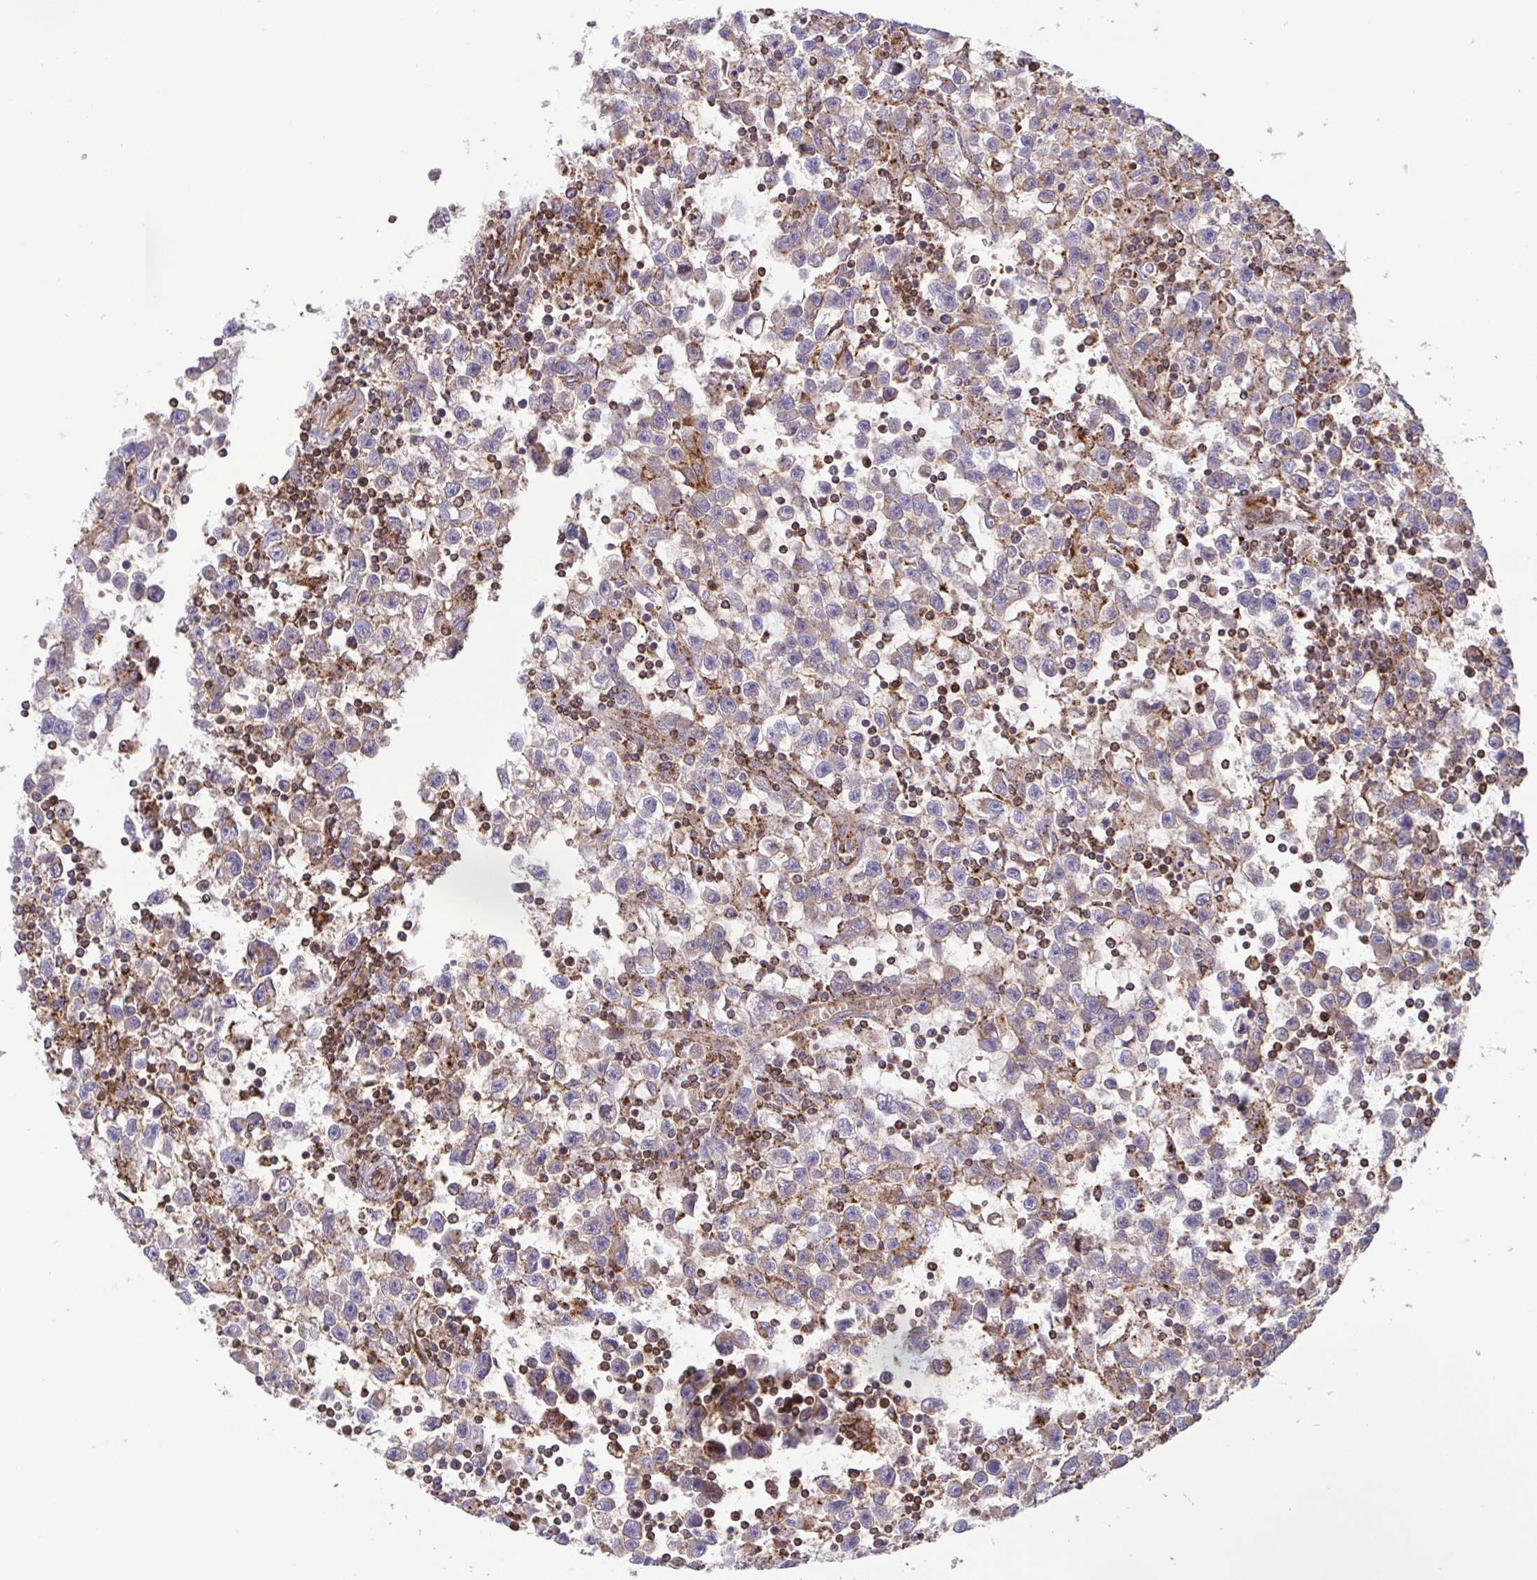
{"staining": {"intensity": "weak", "quantity": "25%-75%", "location": "cytoplasmic/membranous"}, "tissue": "testis cancer", "cell_type": "Tumor cells", "image_type": "cancer", "snomed": [{"axis": "morphology", "description": "Seminoma, NOS"}, {"axis": "topography", "description": "Testis"}], "caption": "IHC staining of seminoma (testis), which reveals low levels of weak cytoplasmic/membranous staining in about 25%-75% of tumor cells indicating weak cytoplasmic/membranous protein expression. The staining was performed using DAB (3,3'-diaminobenzidine) (brown) for protein detection and nuclei were counterstained in hematoxylin (blue).", "gene": "CHMP1B", "patient": {"sex": "male", "age": 31}}